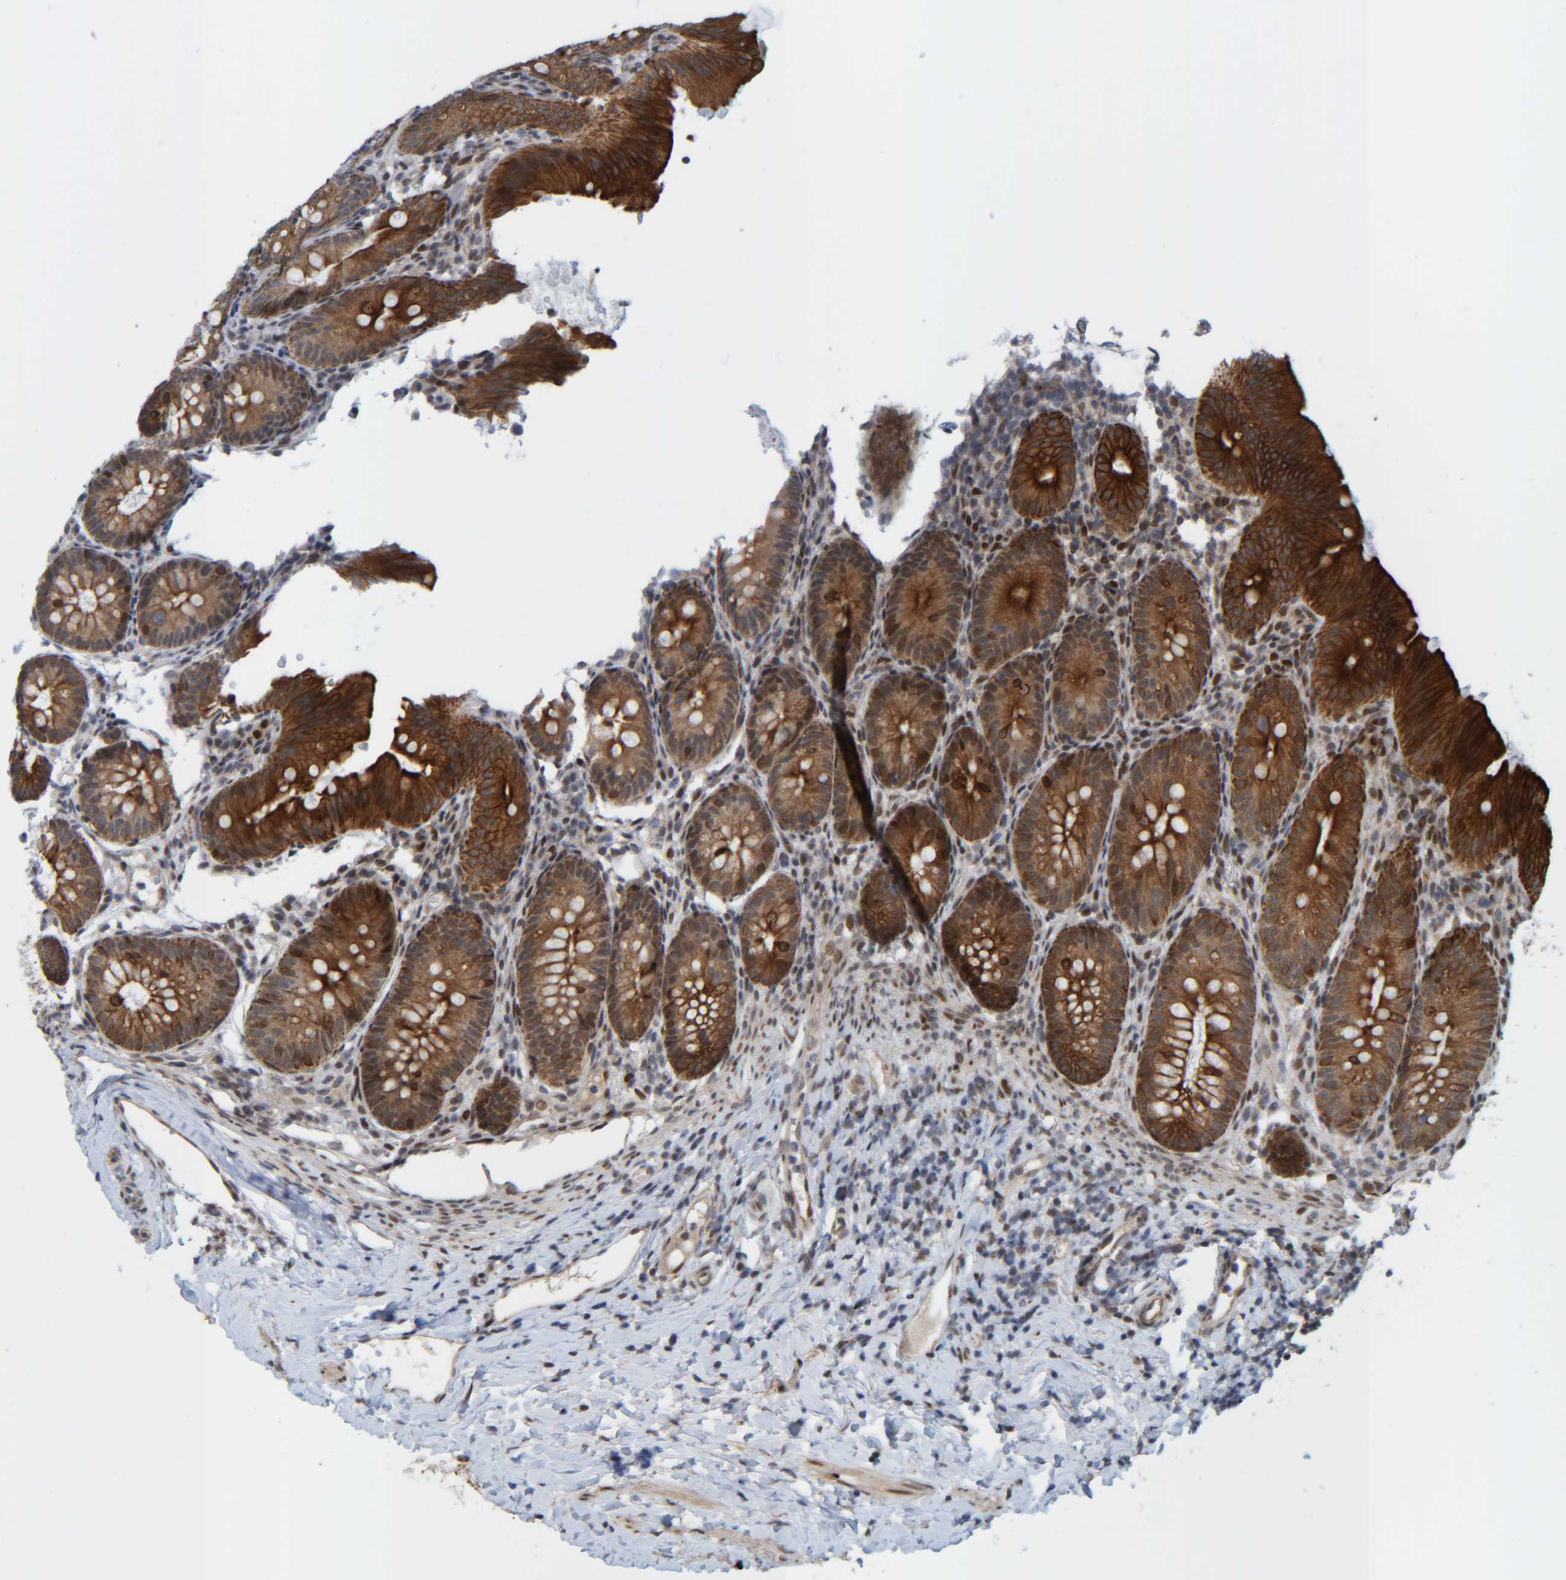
{"staining": {"intensity": "strong", "quantity": ">75%", "location": "cytoplasmic/membranous"}, "tissue": "appendix", "cell_type": "Glandular cells", "image_type": "normal", "snomed": [{"axis": "morphology", "description": "Normal tissue, NOS"}, {"axis": "topography", "description": "Appendix"}], "caption": "Approximately >75% of glandular cells in benign human appendix reveal strong cytoplasmic/membranous protein positivity as visualized by brown immunohistochemical staining.", "gene": "CCDC57", "patient": {"sex": "male", "age": 1}}